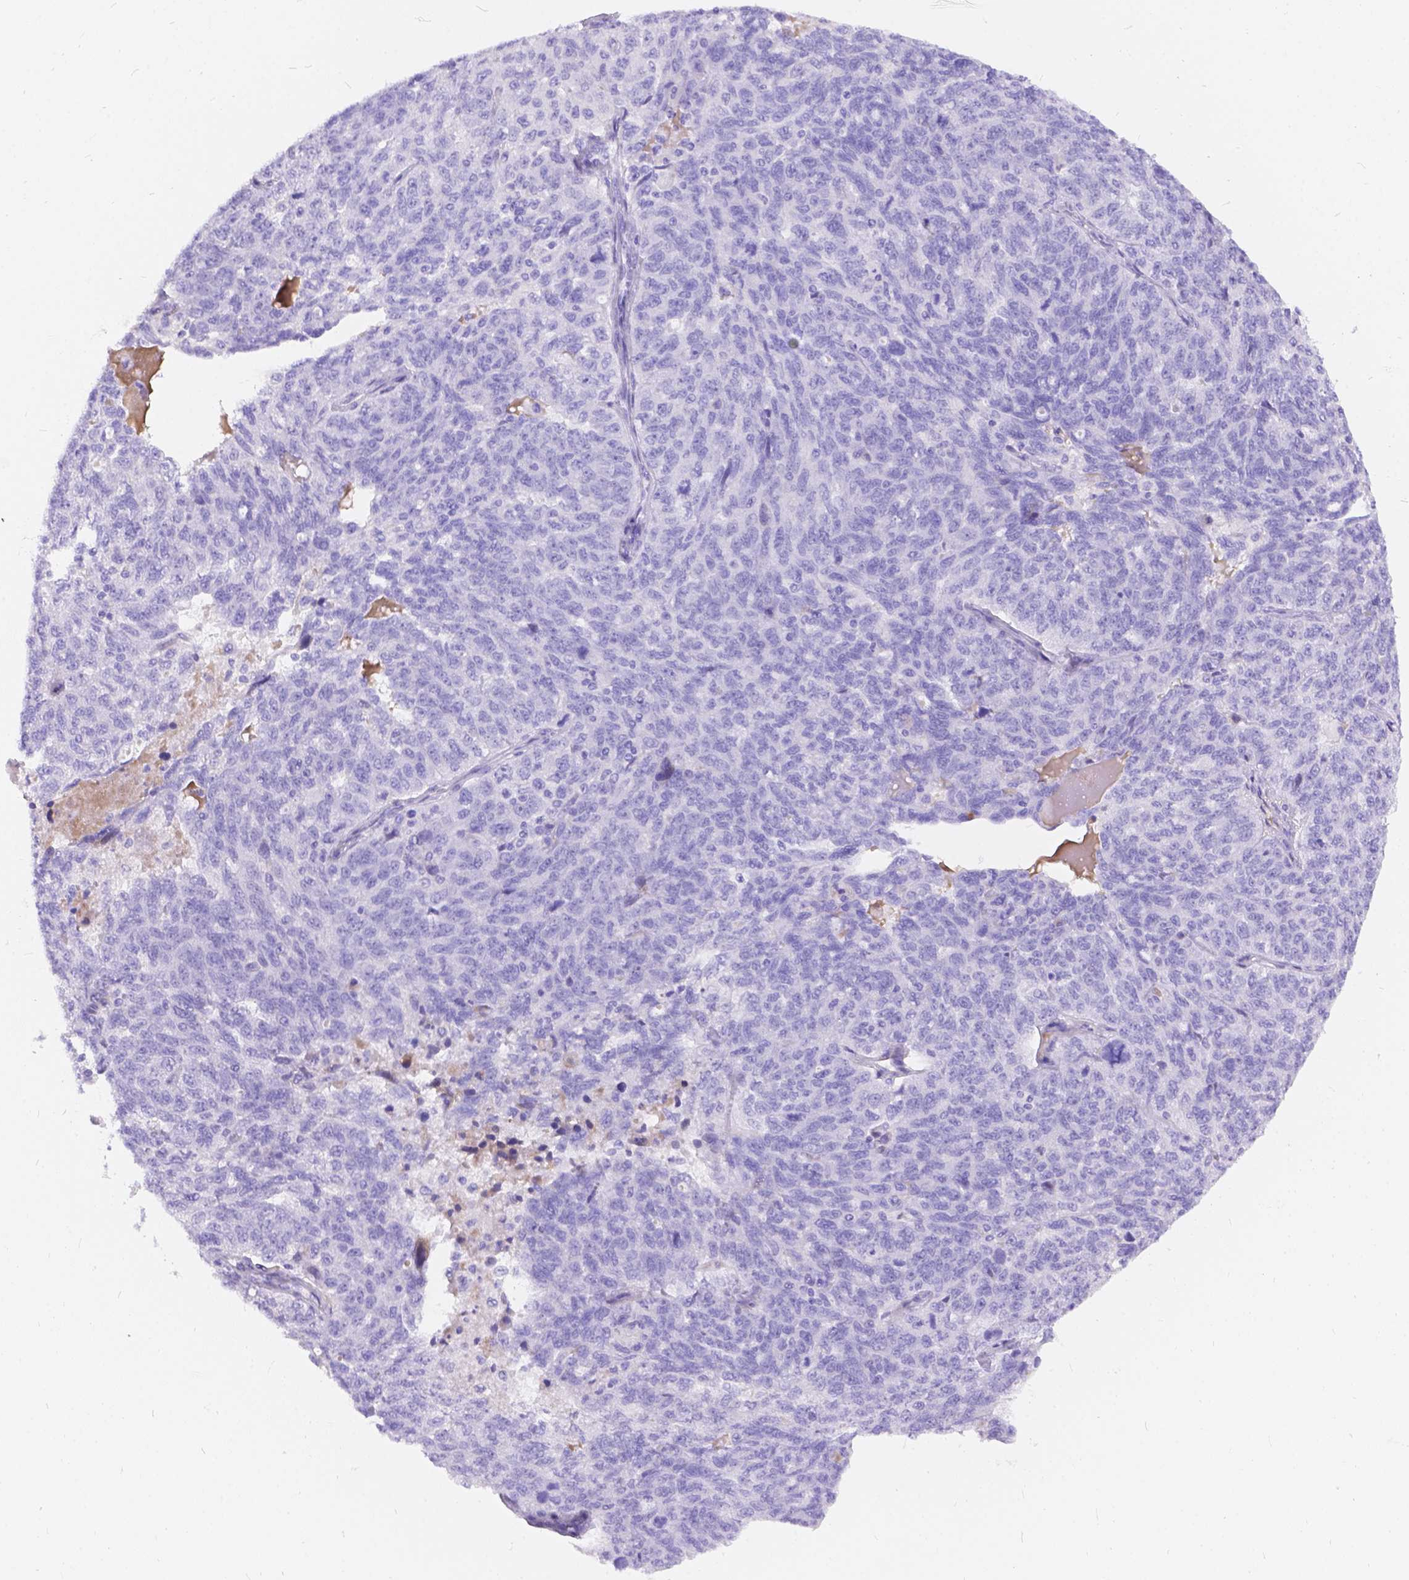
{"staining": {"intensity": "negative", "quantity": "none", "location": "none"}, "tissue": "ovarian cancer", "cell_type": "Tumor cells", "image_type": "cancer", "snomed": [{"axis": "morphology", "description": "Cystadenocarcinoma, serous, NOS"}, {"axis": "topography", "description": "Ovary"}], "caption": "High power microscopy micrograph of an IHC micrograph of ovarian serous cystadenocarcinoma, revealing no significant staining in tumor cells. The staining is performed using DAB (3,3'-diaminobenzidine) brown chromogen with nuclei counter-stained in using hematoxylin.", "gene": "KLHL10", "patient": {"sex": "female", "age": 71}}